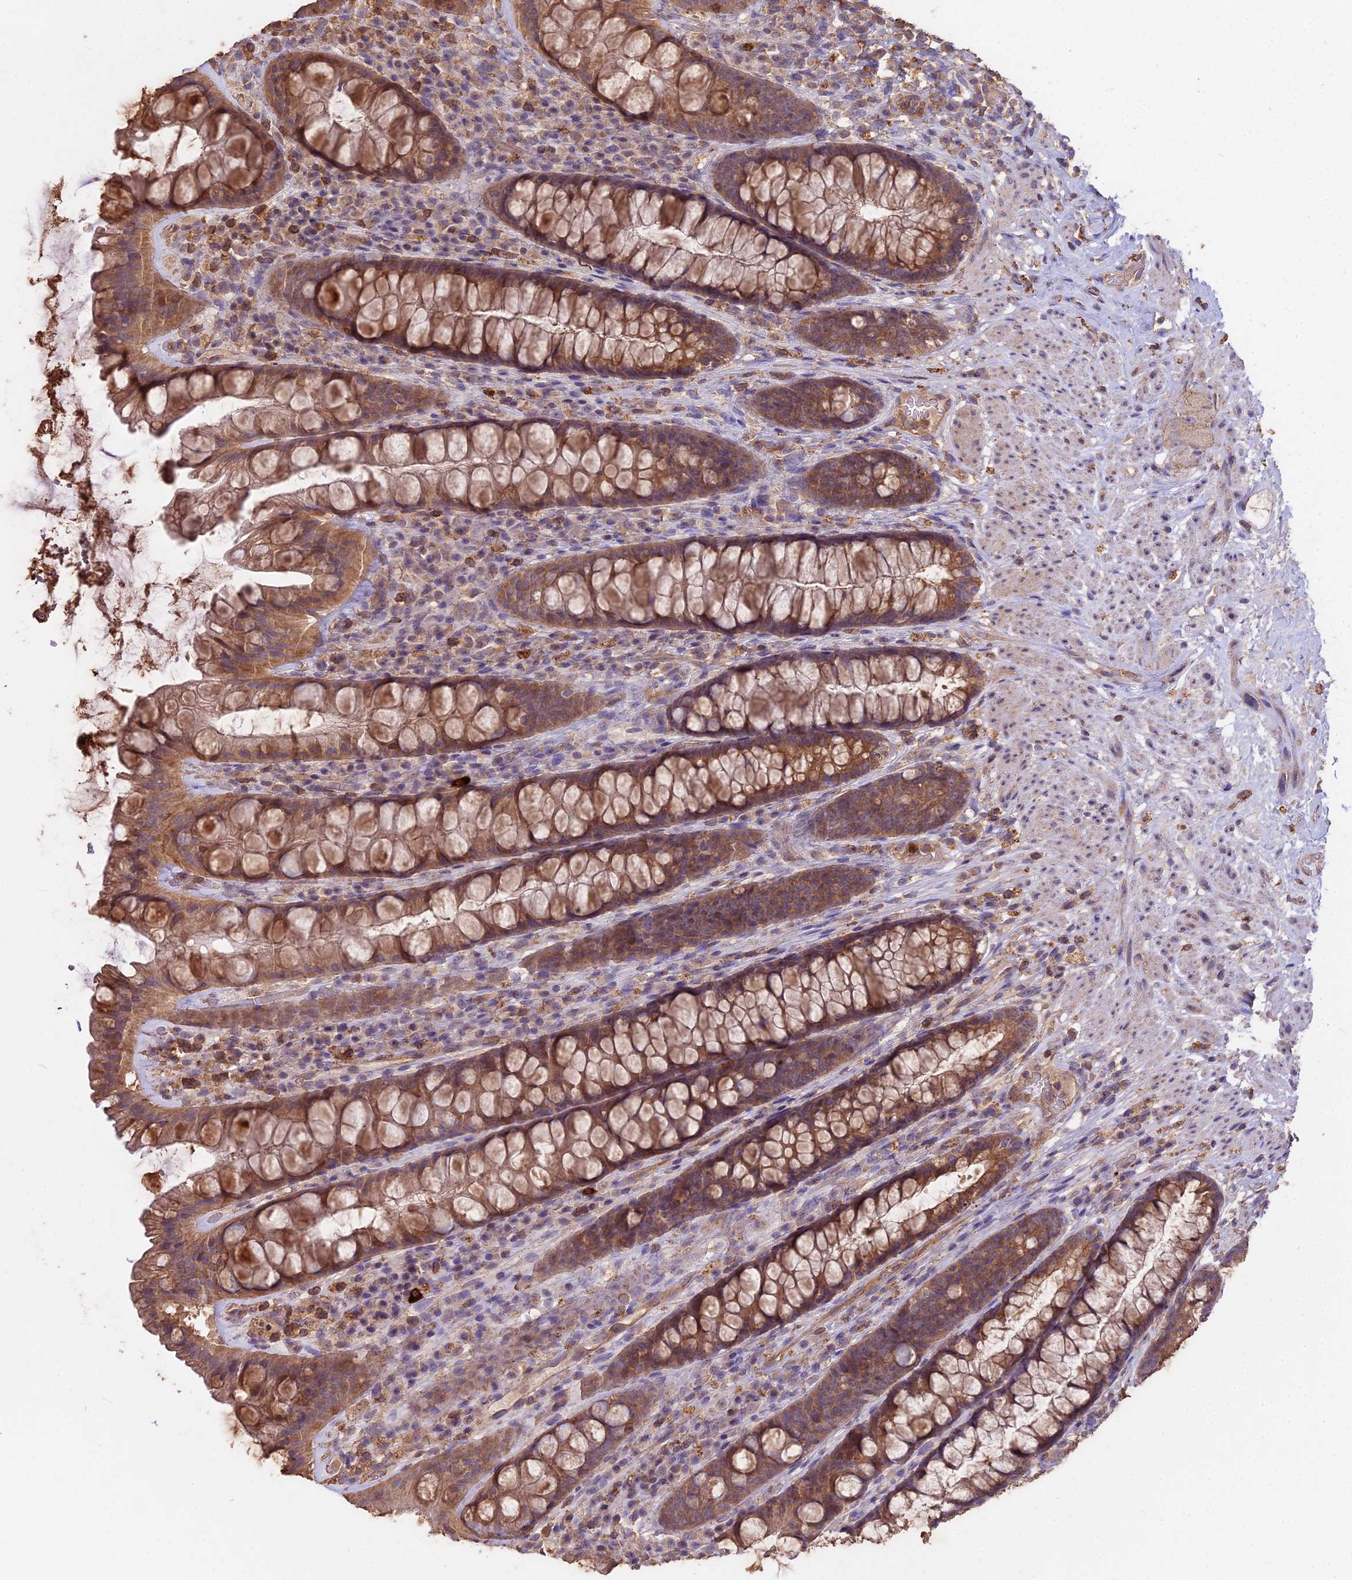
{"staining": {"intensity": "moderate", "quantity": ">75%", "location": "cytoplasmic/membranous"}, "tissue": "rectum", "cell_type": "Glandular cells", "image_type": "normal", "snomed": [{"axis": "morphology", "description": "Normal tissue, NOS"}, {"axis": "topography", "description": "Rectum"}], "caption": "Rectum stained with immunohistochemistry (IHC) shows moderate cytoplasmic/membranous expression in approximately >75% of glandular cells.", "gene": "CEMIP2", "patient": {"sex": "male", "age": 74}}